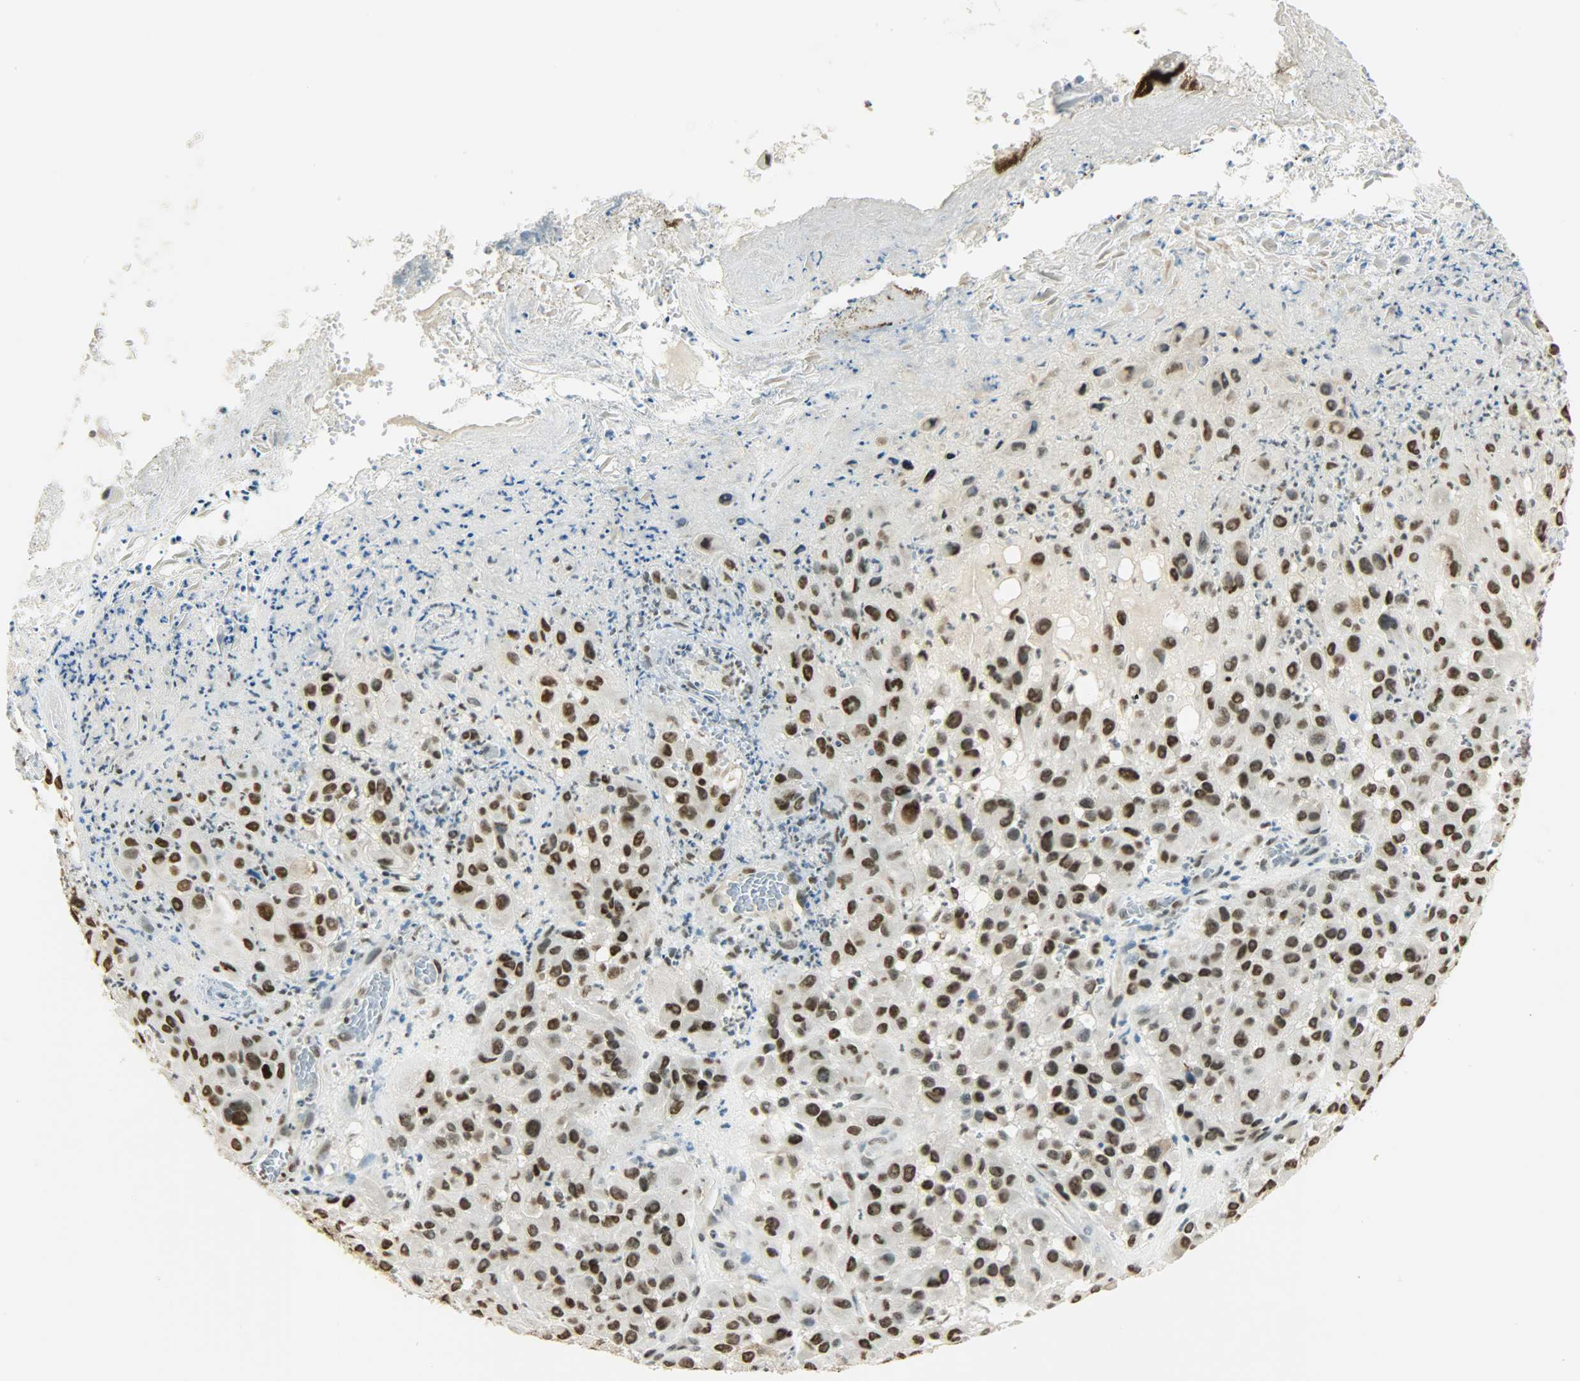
{"staining": {"intensity": "strong", "quantity": ">75%", "location": "nuclear"}, "tissue": "melanoma", "cell_type": "Tumor cells", "image_type": "cancer", "snomed": [{"axis": "morphology", "description": "Malignant melanoma, NOS"}, {"axis": "topography", "description": "Skin"}], "caption": "Immunohistochemical staining of human melanoma shows high levels of strong nuclear protein positivity in about >75% of tumor cells.", "gene": "MYEF2", "patient": {"sex": "female", "age": 21}}